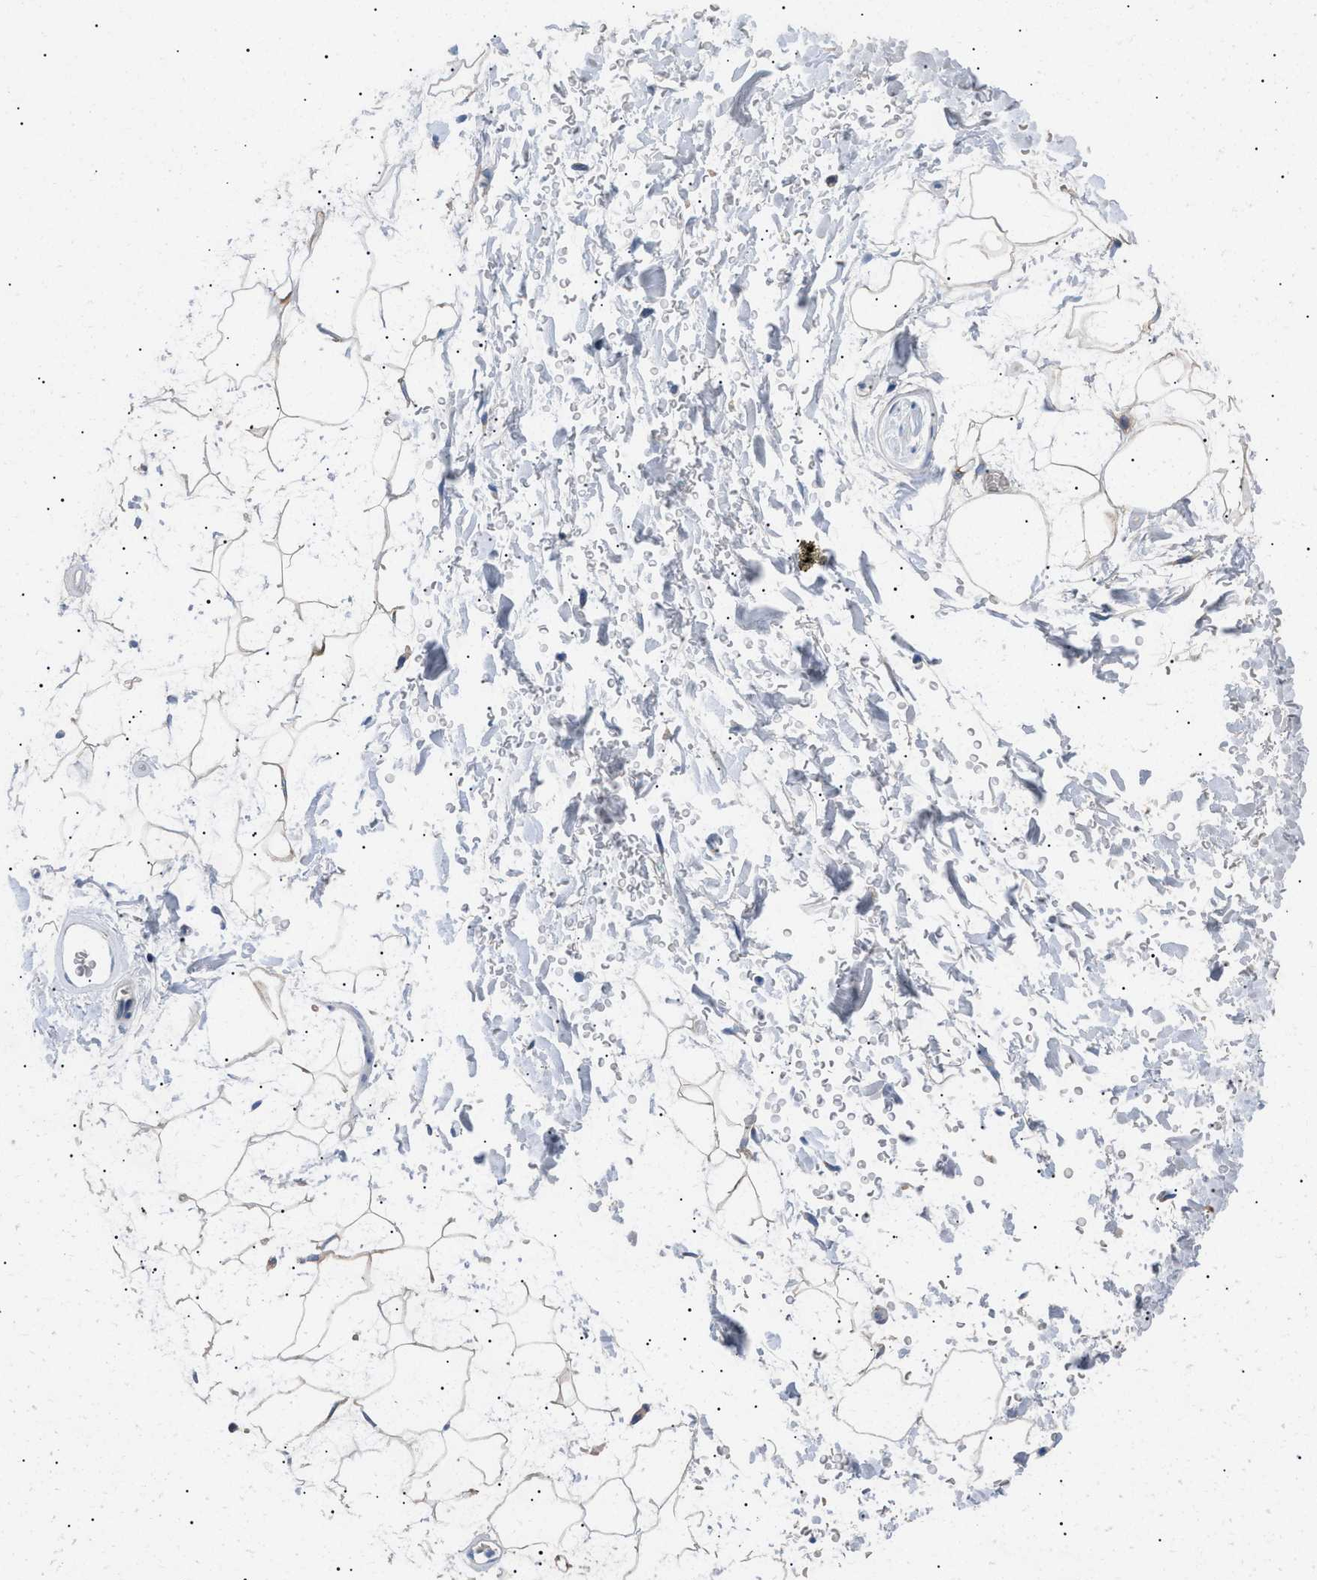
{"staining": {"intensity": "weak", "quantity": "25%-75%", "location": "cytoplasmic/membranous"}, "tissue": "adipose tissue", "cell_type": "Adipocytes", "image_type": "normal", "snomed": [{"axis": "morphology", "description": "Normal tissue, NOS"}, {"axis": "topography", "description": "Soft tissue"}], "caption": "Weak cytoplasmic/membranous protein staining is present in approximately 25%-75% of adipocytes in adipose tissue.", "gene": "TOMM6", "patient": {"sex": "male", "age": 72}}